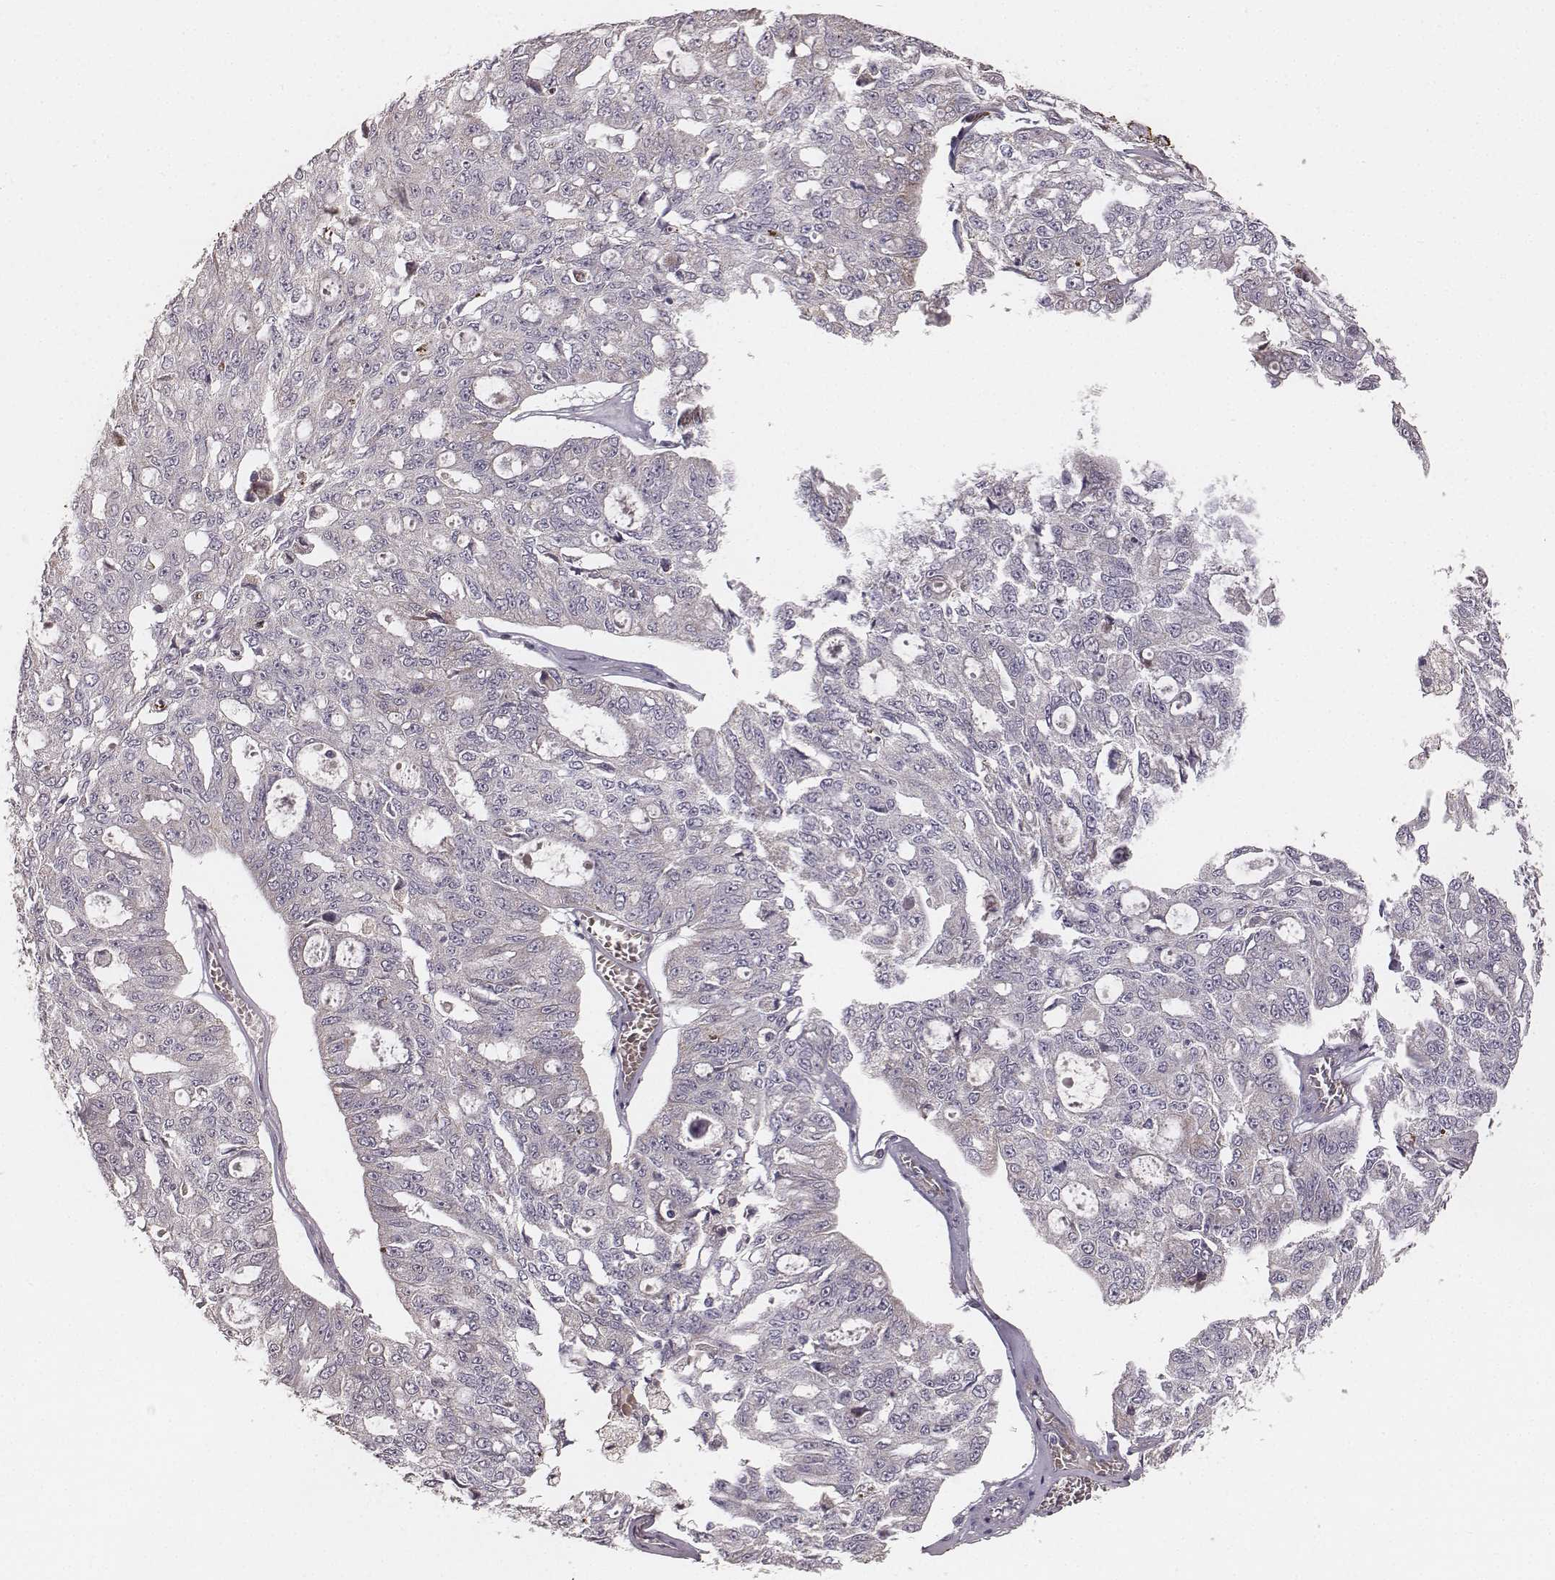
{"staining": {"intensity": "weak", "quantity": "<25%", "location": "cytoplasmic/membranous"}, "tissue": "ovarian cancer", "cell_type": "Tumor cells", "image_type": "cancer", "snomed": [{"axis": "morphology", "description": "Carcinoma, endometroid"}, {"axis": "topography", "description": "Ovary"}], "caption": "High magnification brightfield microscopy of endometroid carcinoma (ovarian) stained with DAB (brown) and counterstained with hematoxylin (blue): tumor cells show no significant positivity.", "gene": "TUFM", "patient": {"sex": "female", "age": 65}}